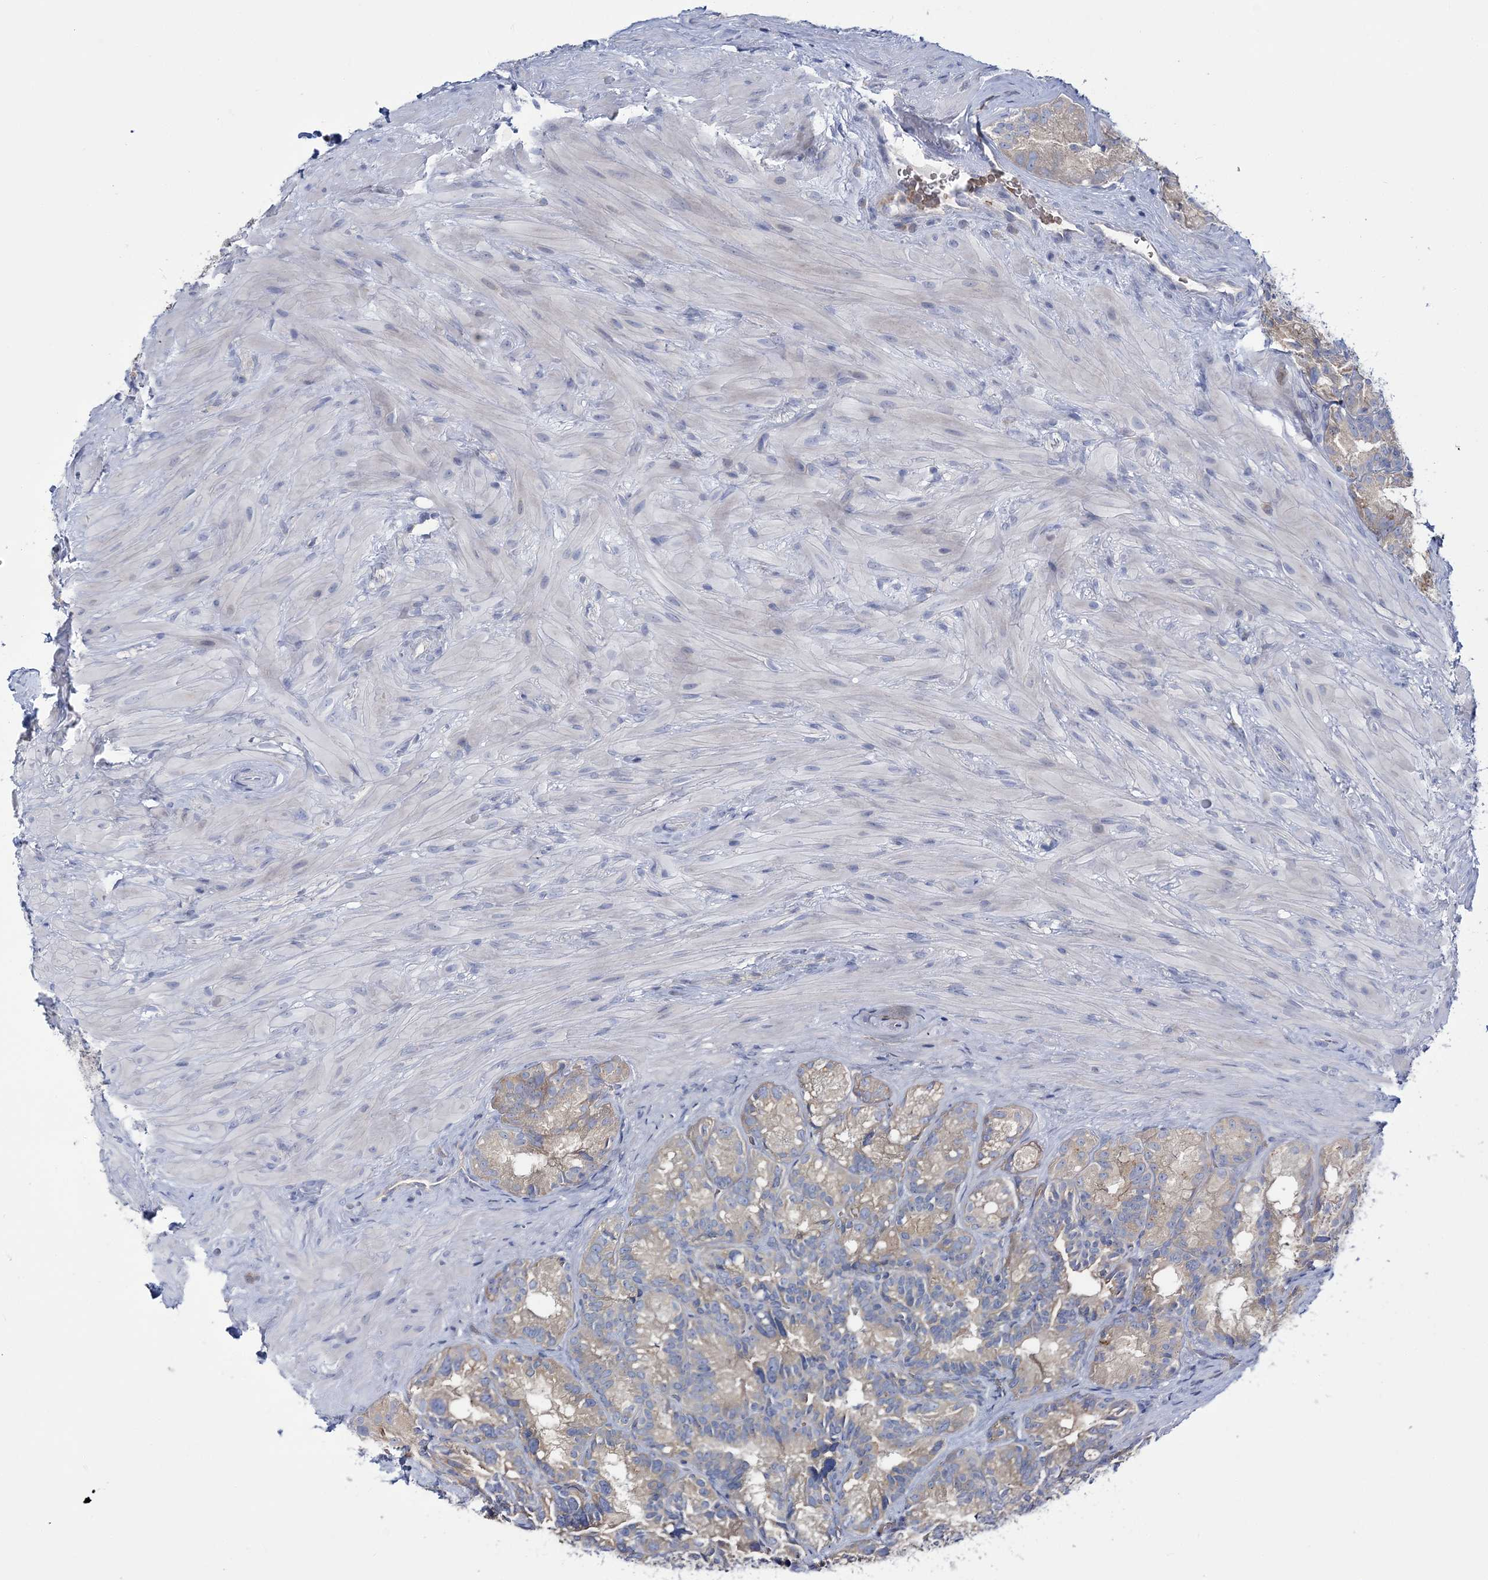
{"staining": {"intensity": "weak", "quantity": "<25%", "location": "cytoplasmic/membranous"}, "tissue": "seminal vesicle", "cell_type": "Glandular cells", "image_type": "normal", "snomed": [{"axis": "morphology", "description": "Normal tissue, NOS"}, {"axis": "topography", "description": "Seminal veicle"}], "caption": "IHC histopathology image of unremarkable human seminal vesicle stained for a protein (brown), which shows no staining in glandular cells.", "gene": "ATP11B", "patient": {"sex": "male", "age": 60}}